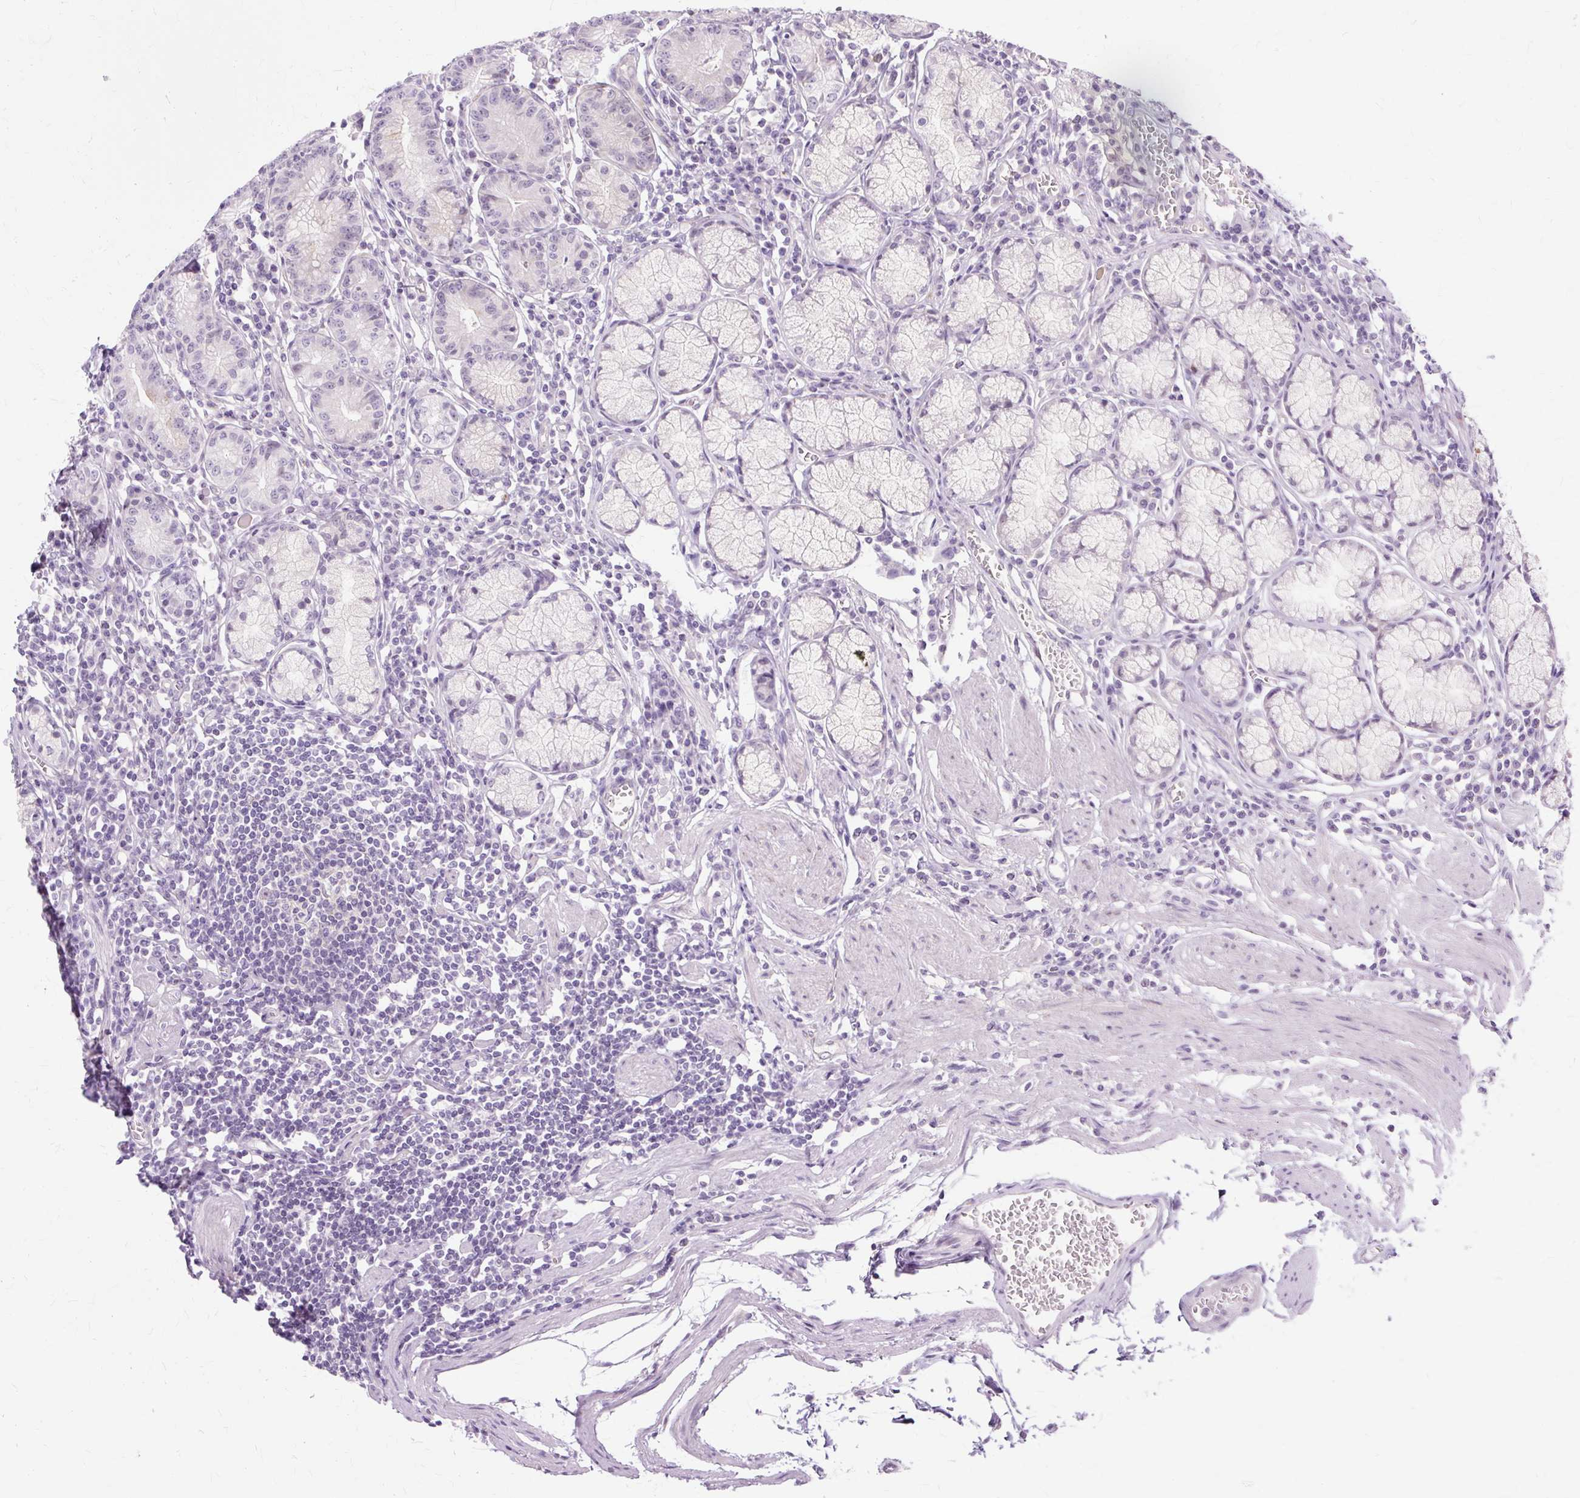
{"staining": {"intensity": "weak", "quantity": "<25%", "location": "cytoplasmic/membranous"}, "tissue": "stomach", "cell_type": "Glandular cells", "image_type": "normal", "snomed": [{"axis": "morphology", "description": "Normal tissue, NOS"}, {"axis": "topography", "description": "Stomach"}], "caption": "This is an immunohistochemistry (IHC) image of benign human stomach. There is no positivity in glandular cells.", "gene": "ZNF35", "patient": {"sex": "male", "age": 55}}